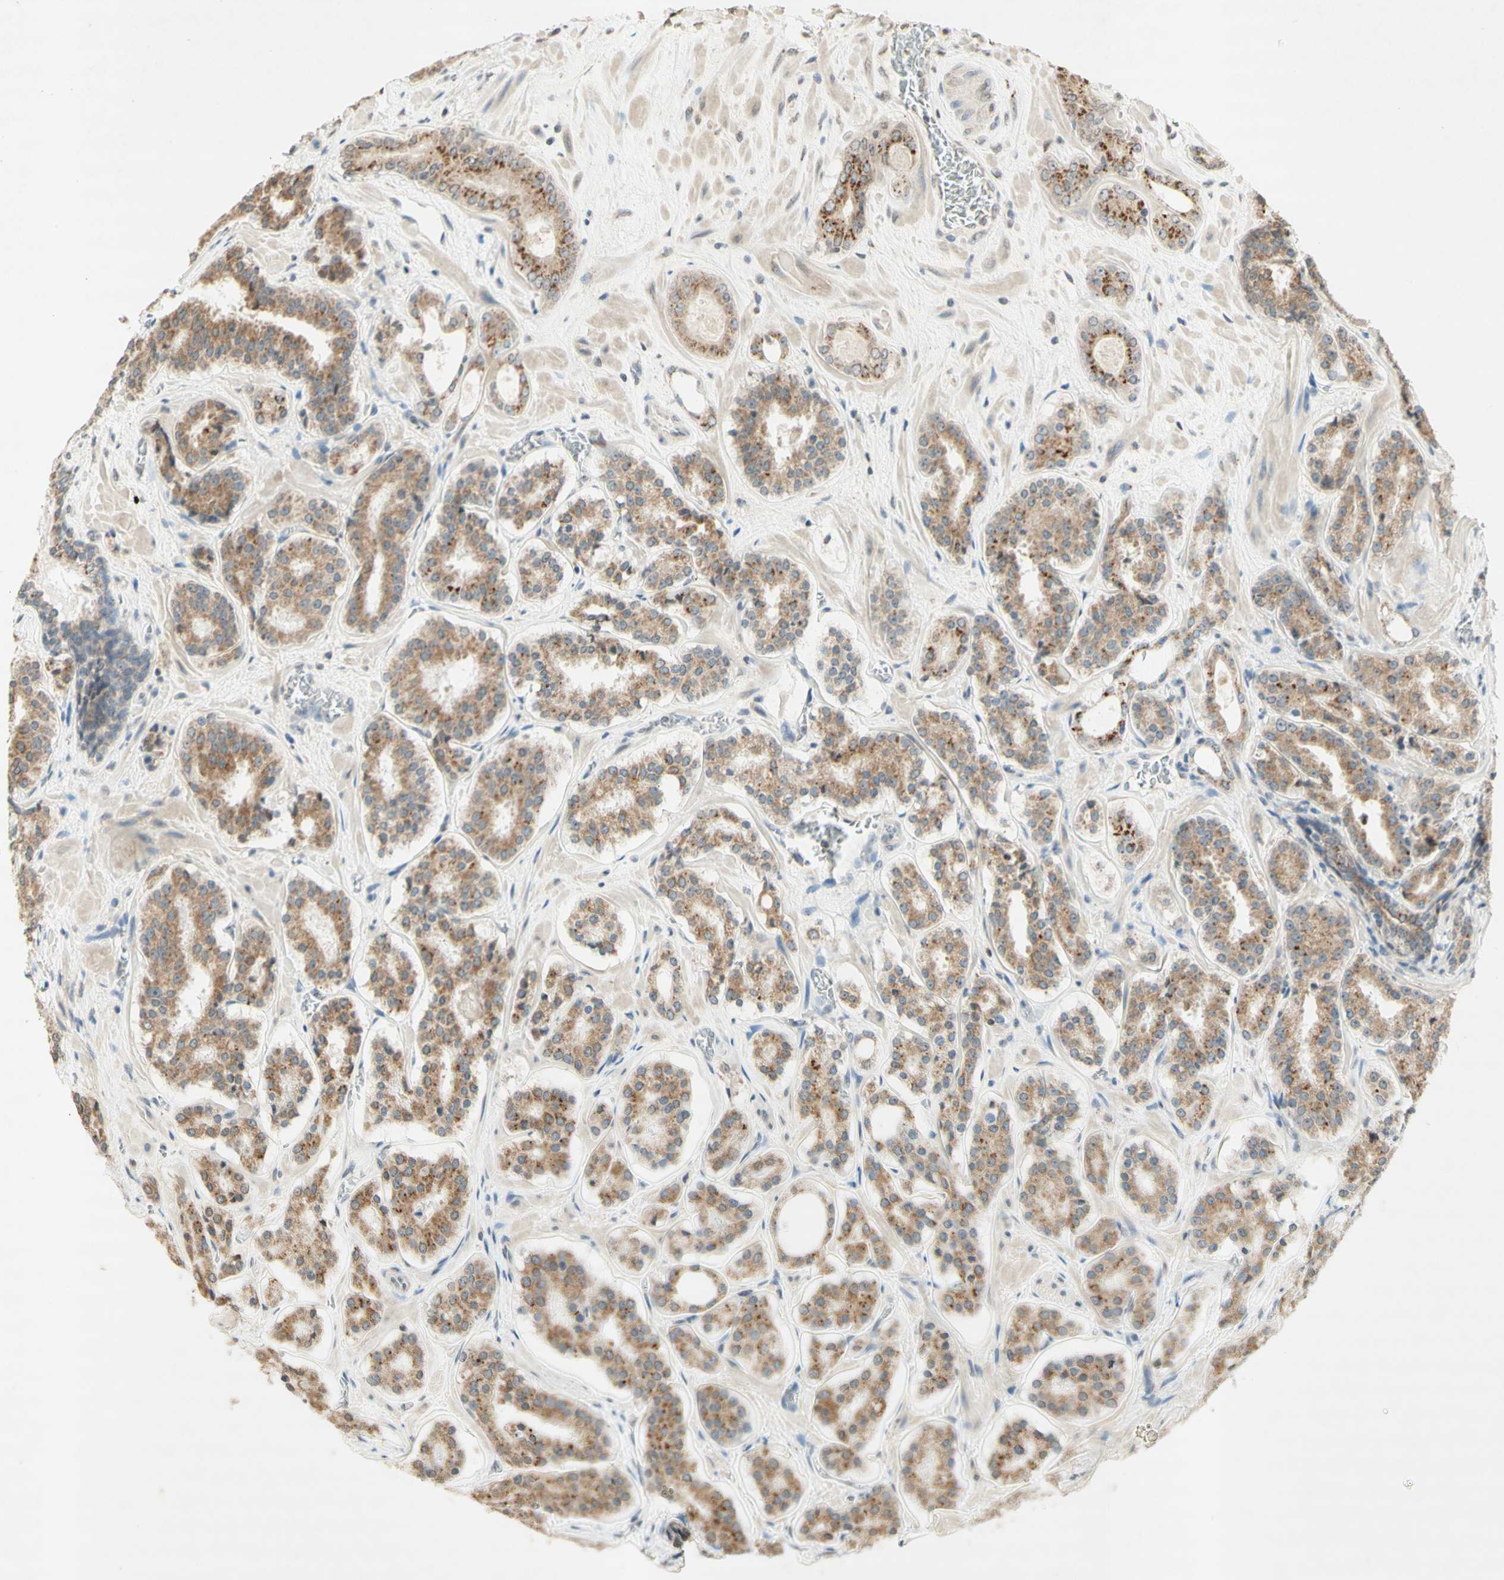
{"staining": {"intensity": "moderate", "quantity": ">75%", "location": "cytoplasmic/membranous"}, "tissue": "prostate cancer", "cell_type": "Tumor cells", "image_type": "cancer", "snomed": [{"axis": "morphology", "description": "Adenocarcinoma, High grade"}, {"axis": "topography", "description": "Prostate"}], "caption": "An image showing moderate cytoplasmic/membranous expression in approximately >75% of tumor cells in prostate cancer, as visualized by brown immunohistochemical staining.", "gene": "CCNI", "patient": {"sex": "male", "age": 60}}